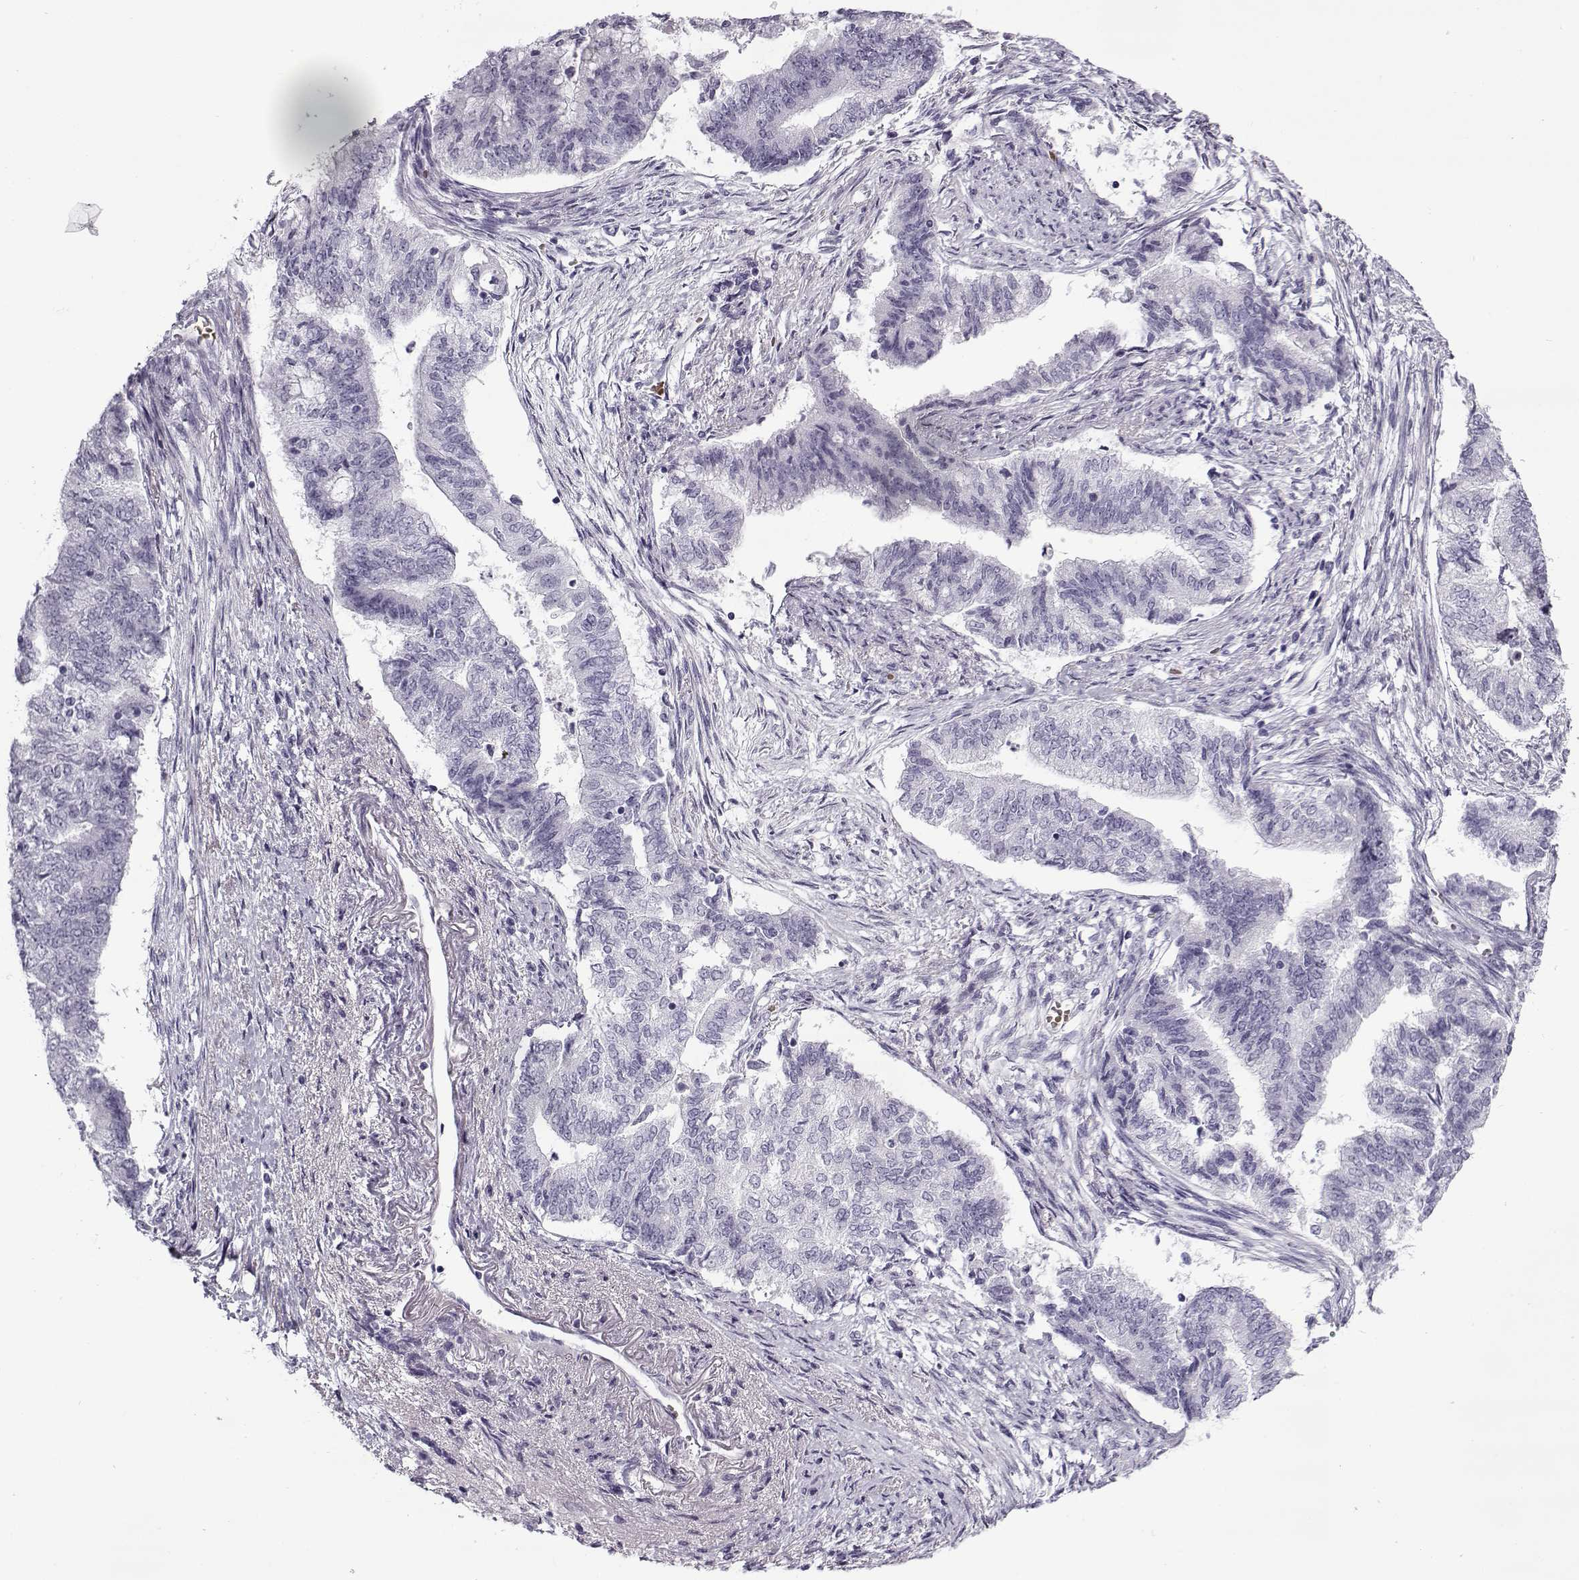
{"staining": {"intensity": "negative", "quantity": "none", "location": "none"}, "tissue": "endometrial cancer", "cell_type": "Tumor cells", "image_type": "cancer", "snomed": [{"axis": "morphology", "description": "Adenocarcinoma, NOS"}, {"axis": "topography", "description": "Endometrium"}], "caption": "Human endometrial adenocarcinoma stained for a protein using immunohistochemistry (IHC) shows no staining in tumor cells.", "gene": "SNCA", "patient": {"sex": "female", "age": 65}}